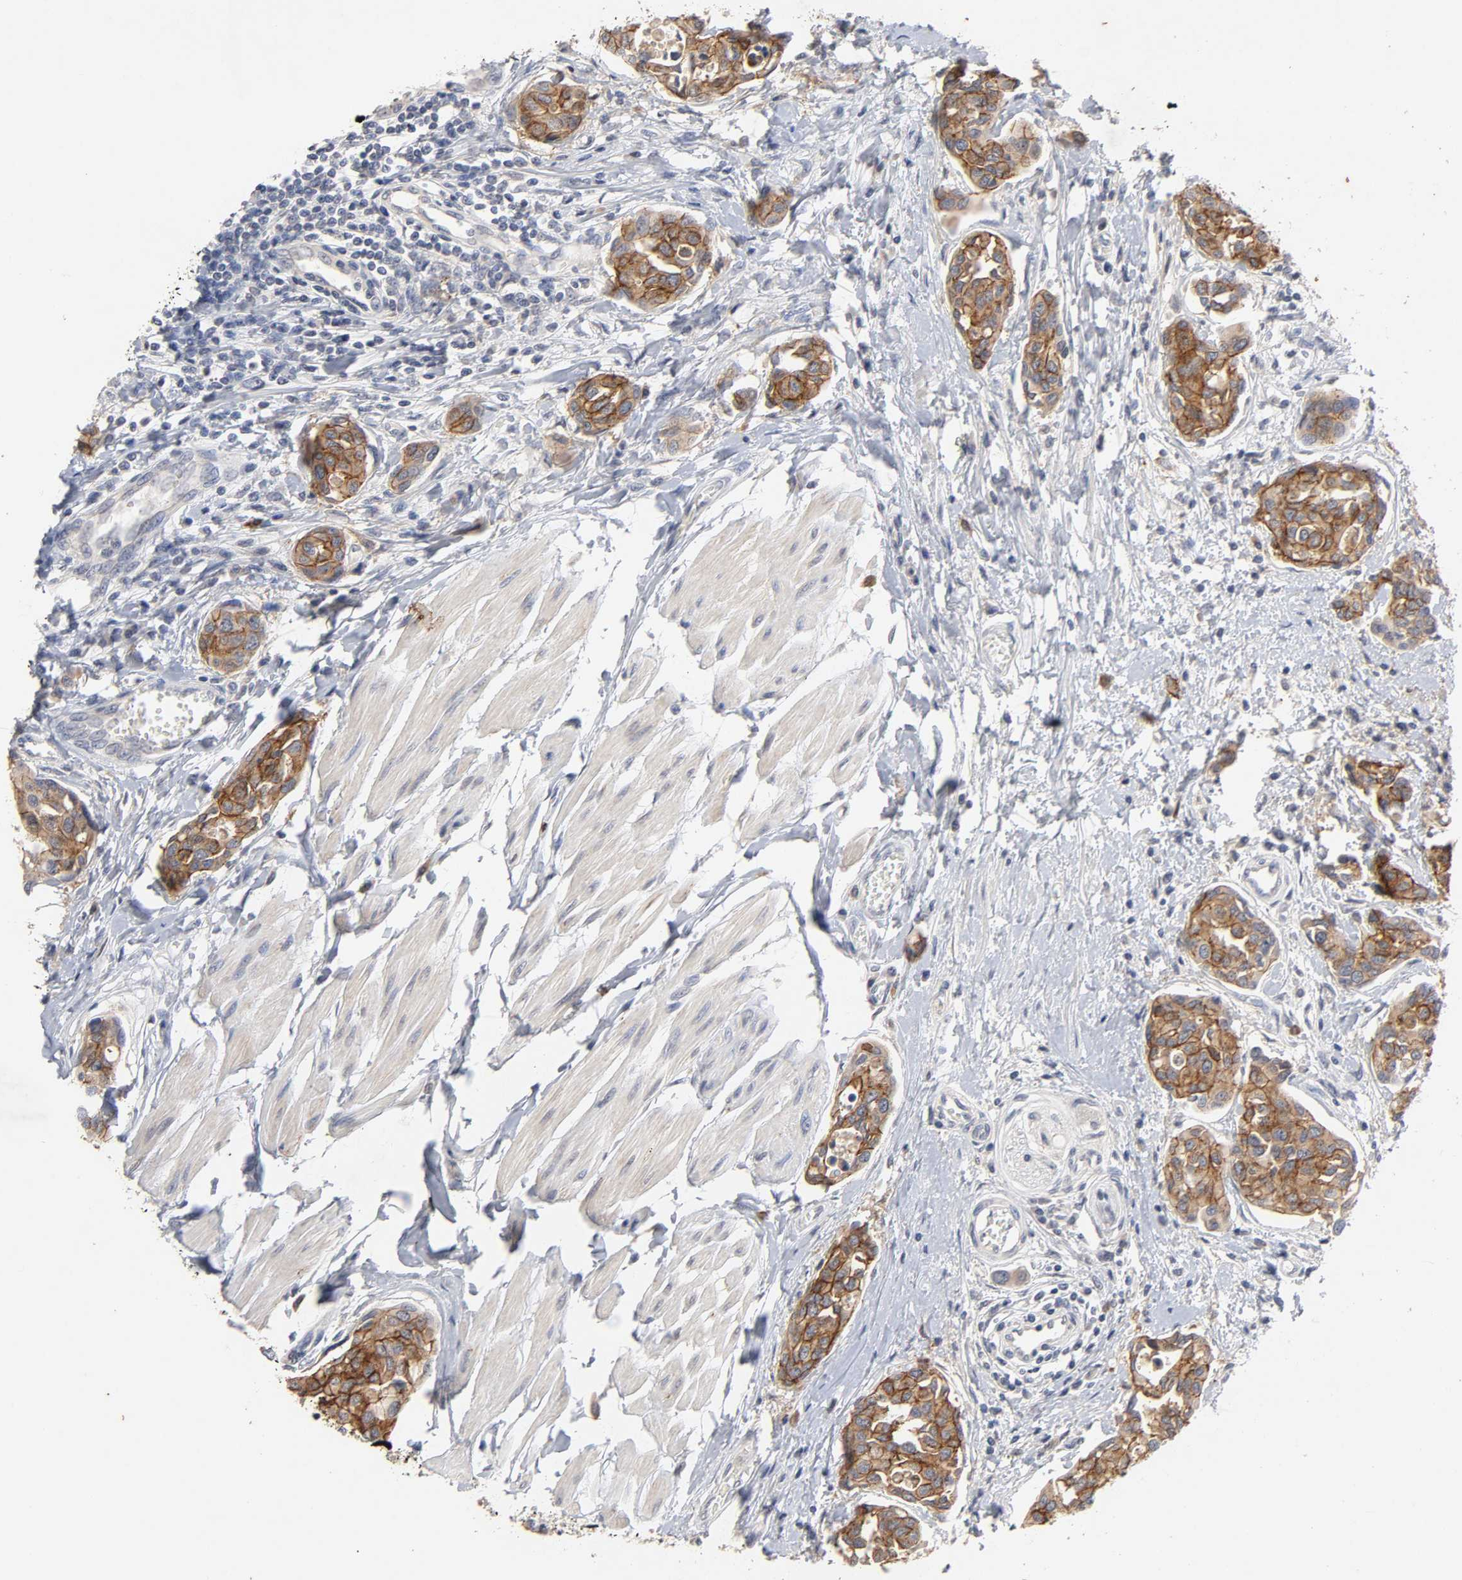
{"staining": {"intensity": "strong", "quantity": ">75%", "location": "cytoplasmic/membranous"}, "tissue": "urothelial cancer", "cell_type": "Tumor cells", "image_type": "cancer", "snomed": [{"axis": "morphology", "description": "Urothelial carcinoma, High grade"}, {"axis": "topography", "description": "Urinary bladder"}], "caption": "Urothelial cancer tissue shows strong cytoplasmic/membranous expression in approximately >75% of tumor cells, visualized by immunohistochemistry.", "gene": "CXADR", "patient": {"sex": "male", "age": 78}}